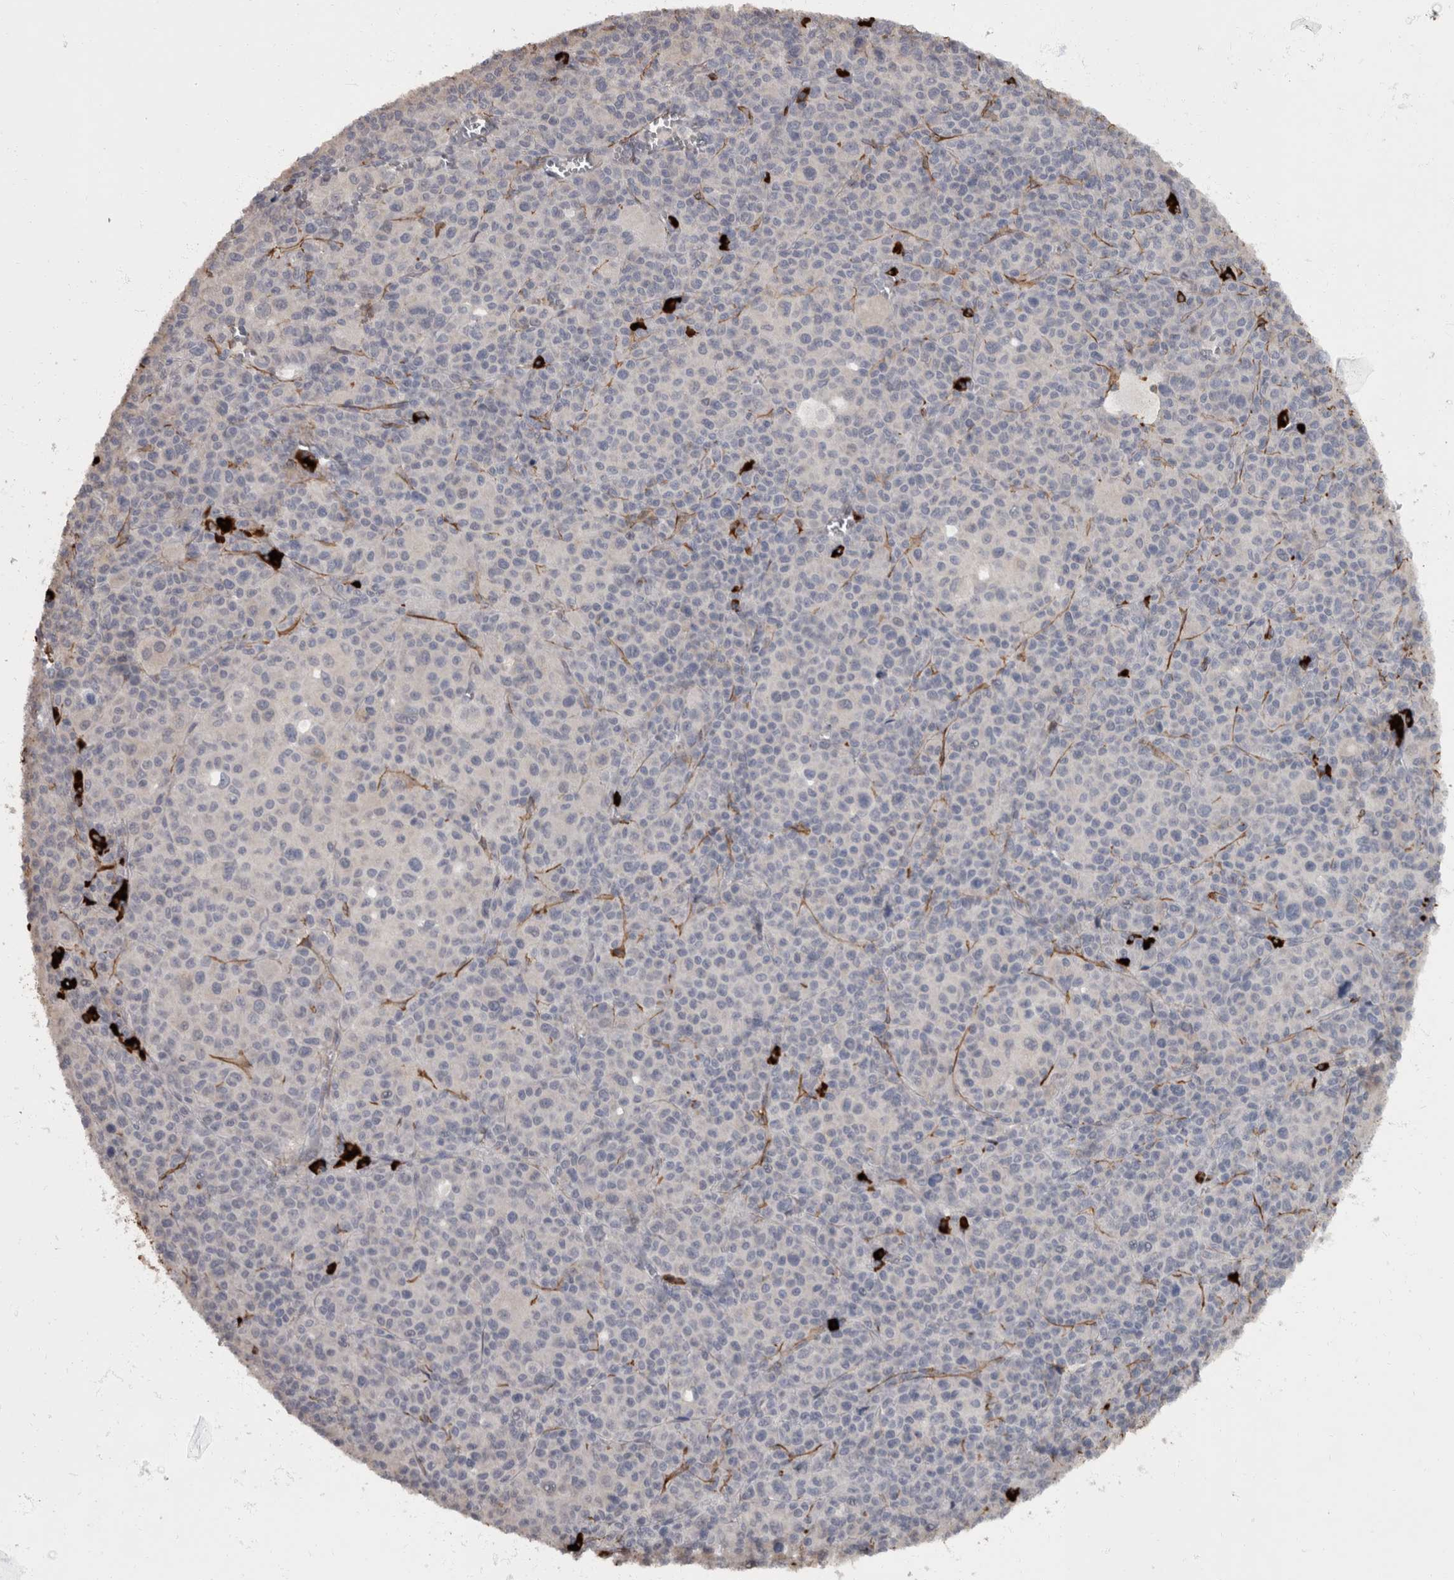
{"staining": {"intensity": "negative", "quantity": "none", "location": "none"}, "tissue": "melanoma", "cell_type": "Tumor cells", "image_type": "cancer", "snomed": [{"axis": "morphology", "description": "Malignant melanoma, Metastatic site"}, {"axis": "topography", "description": "Skin"}], "caption": "This is an immunohistochemistry photomicrograph of malignant melanoma (metastatic site). There is no staining in tumor cells.", "gene": "MASTL", "patient": {"sex": "female", "age": 74}}